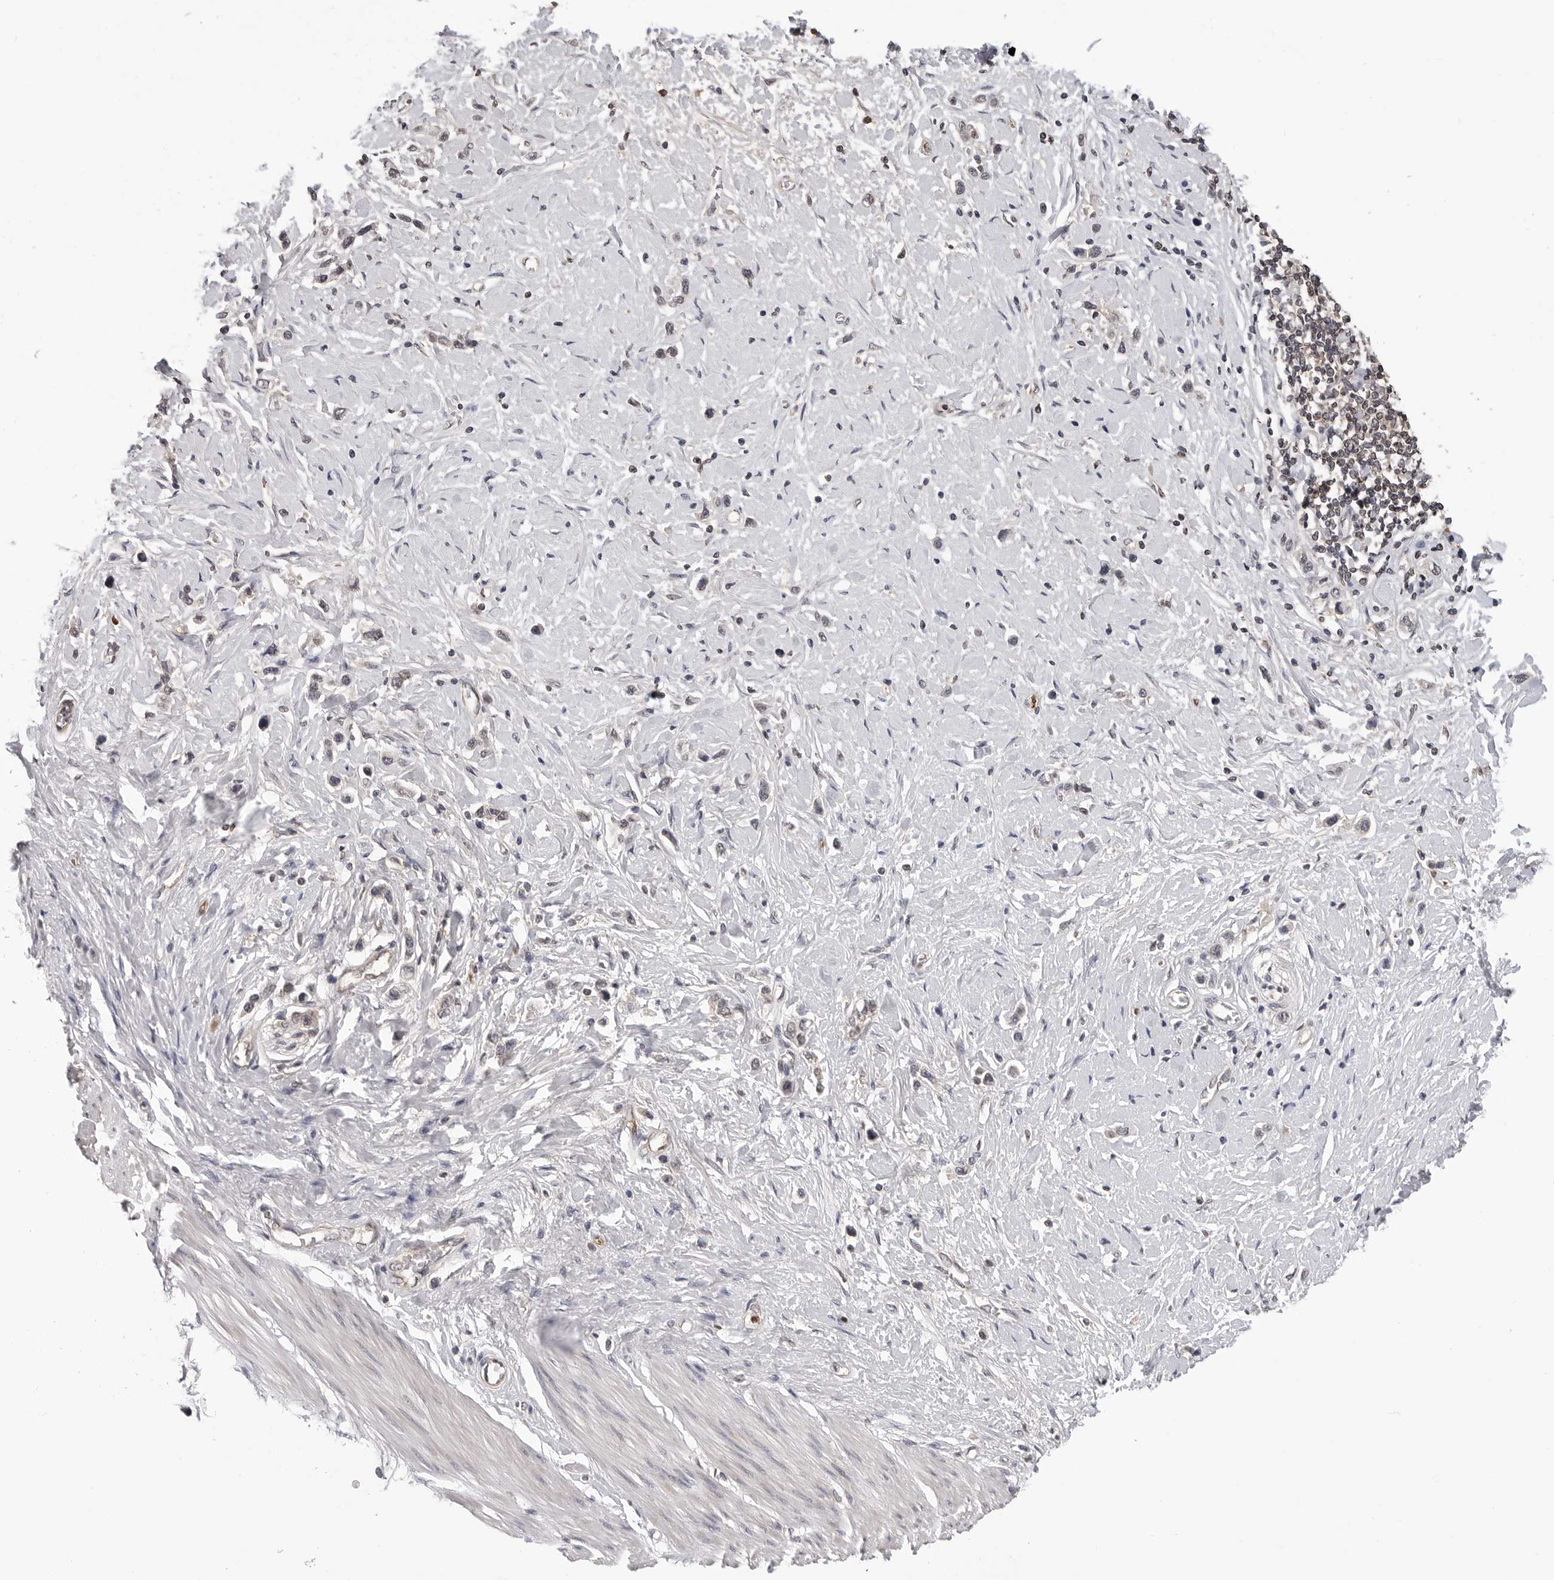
{"staining": {"intensity": "negative", "quantity": "none", "location": "none"}, "tissue": "stomach cancer", "cell_type": "Tumor cells", "image_type": "cancer", "snomed": [{"axis": "morphology", "description": "Adenocarcinoma, NOS"}, {"axis": "topography", "description": "Stomach"}], "caption": "IHC micrograph of adenocarcinoma (stomach) stained for a protein (brown), which demonstrates no positivity in tumor cells. (Brightfield microscopy of DAB immunohistochemistry (IHC) at high magnification).", "gene": "TRMT13", "patient": {"sex": "female", "age": 65}}